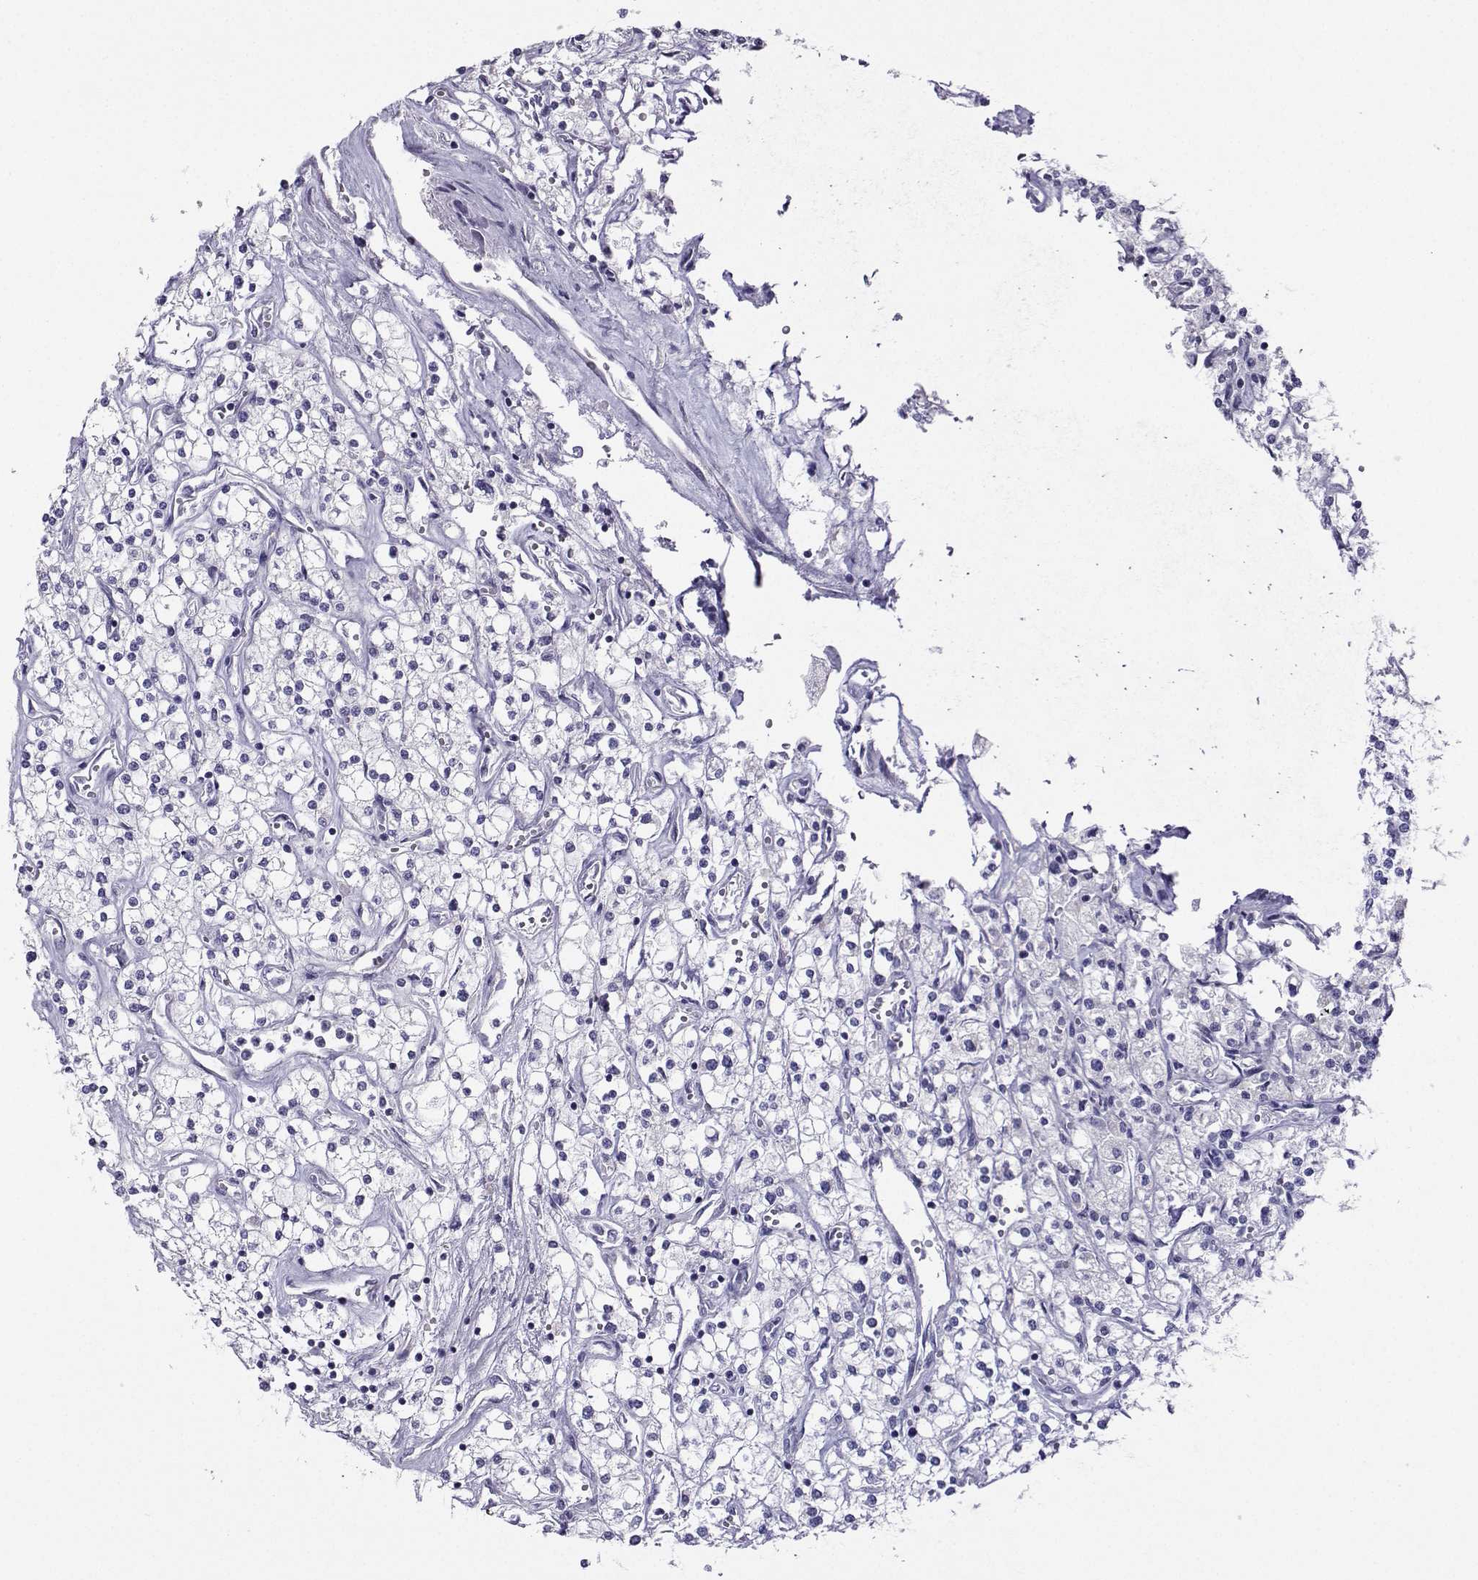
{"staining": {"intensity": "negative", "quantity": "none", "location": "none"}, "tissue": "renal cancer", "cell_type": "Tumor cells", "image_type": "cancer", "snomed": [{"axis": "morphology", "description": "Adenocarcinoma, NOS"}, {"axis": "topography", "description": "Kidney"}], "caption": "An immunohistochemistry (IHC) micrograph of renal cancer is shown. There is no staining in tumor cells of renal cancer.", "gene": "FBXO24", "patient": {"sex": "male", "age": 80}}